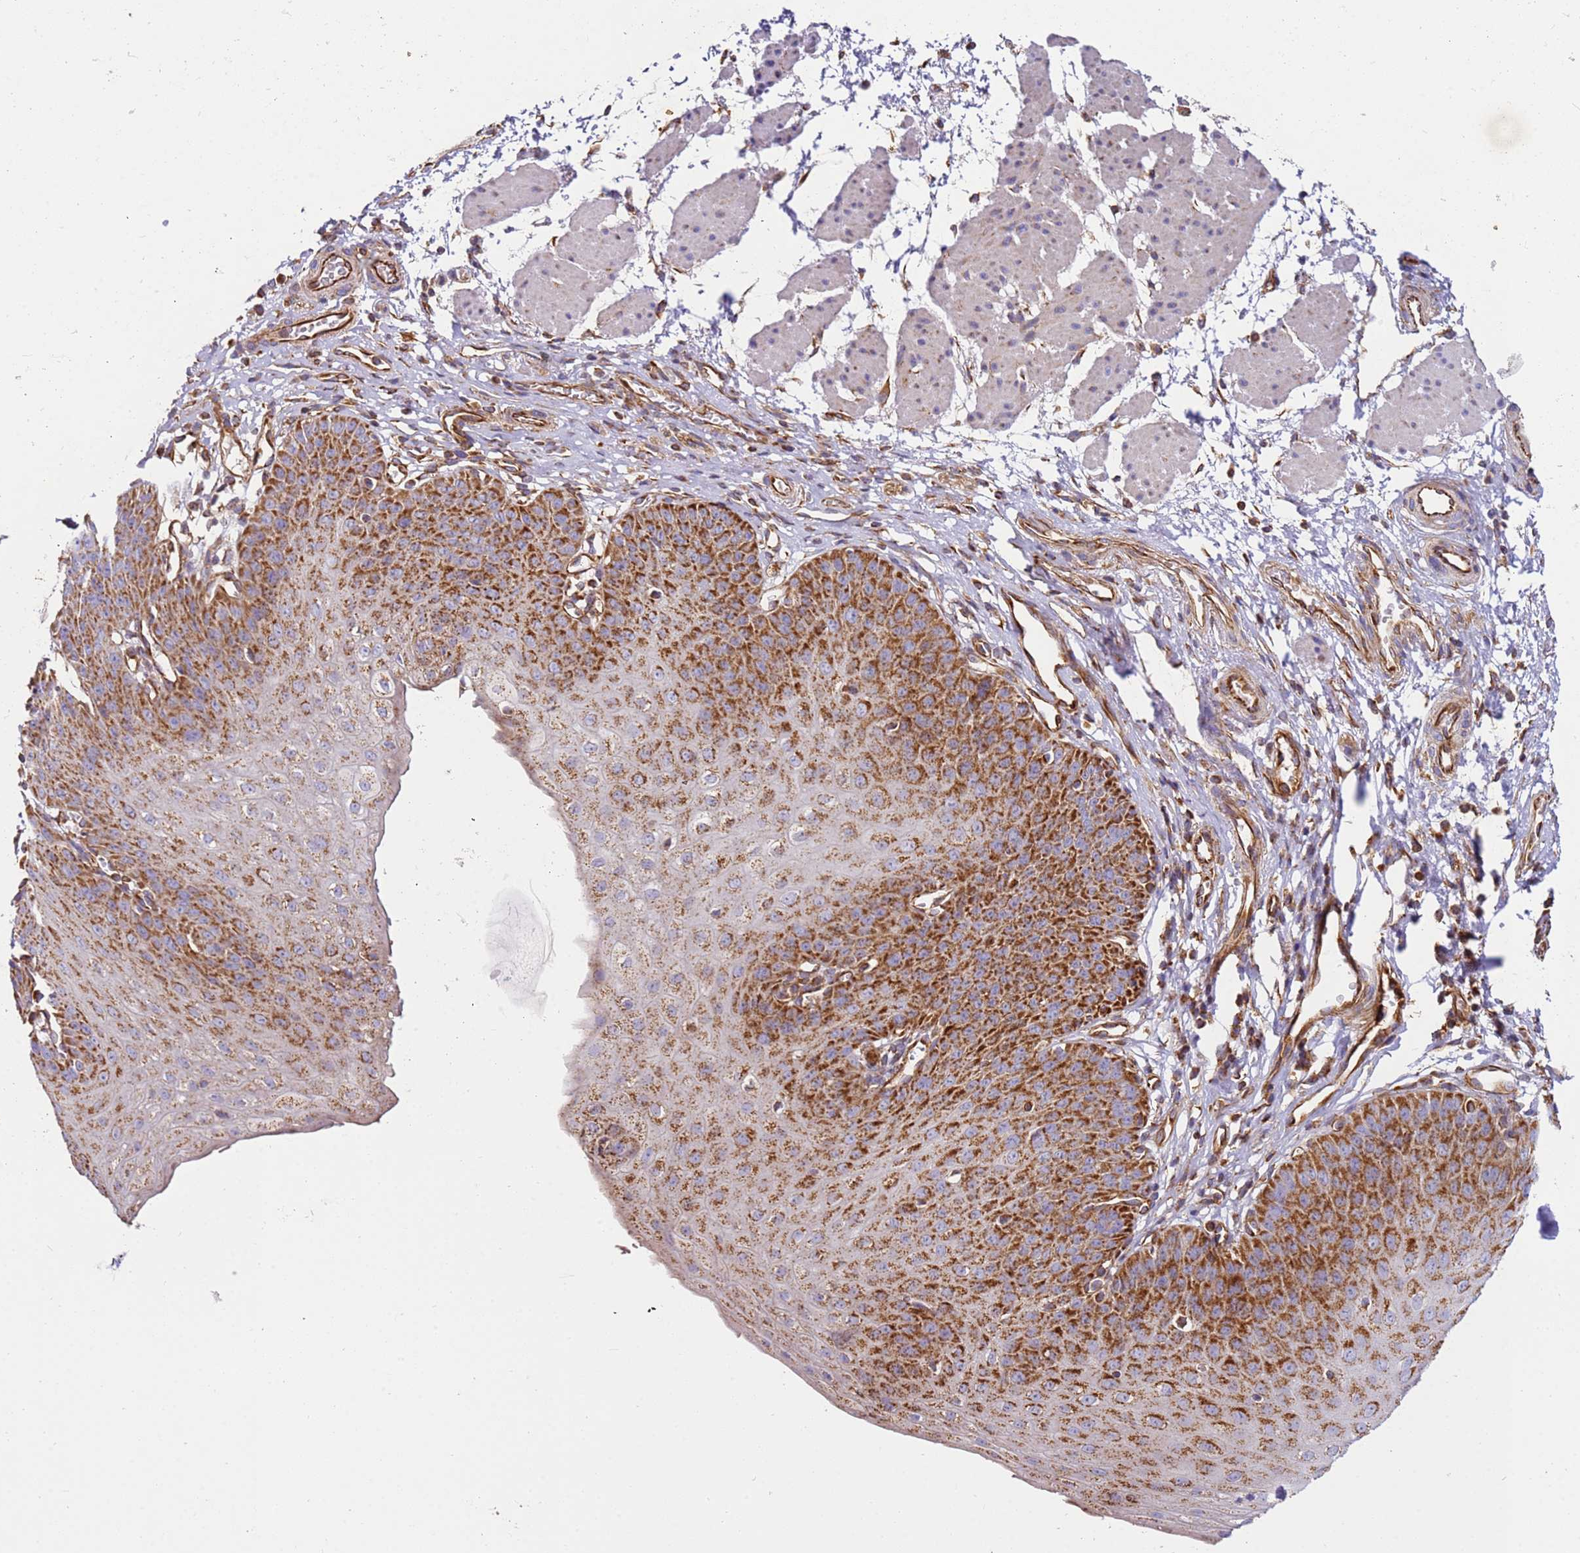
{"staining": {"intensity": "strong", "quantity": ">75%", "location": "cytoplasmic/membranous"}, "tissue": "esophagus", "cell_type": "Squamous epithelial cells", "image_type": "normal", "snomed": [{"axis": "morphology", "description": "Normal tissue, NOS"}, {"axis": "topography", "description": "Esophagus"}], "caption": "Protein analysis of normal esophagus shows strong cytoplasmic/membranous positivity in approximately >75% of squamous epithelial cells. (DAB (3,3'-diaminobenzidine) = brown stain, brightfield microscopy at high magnification).", "gene": "MRPL20", "patient": {"sex": "male", "age": 71}}